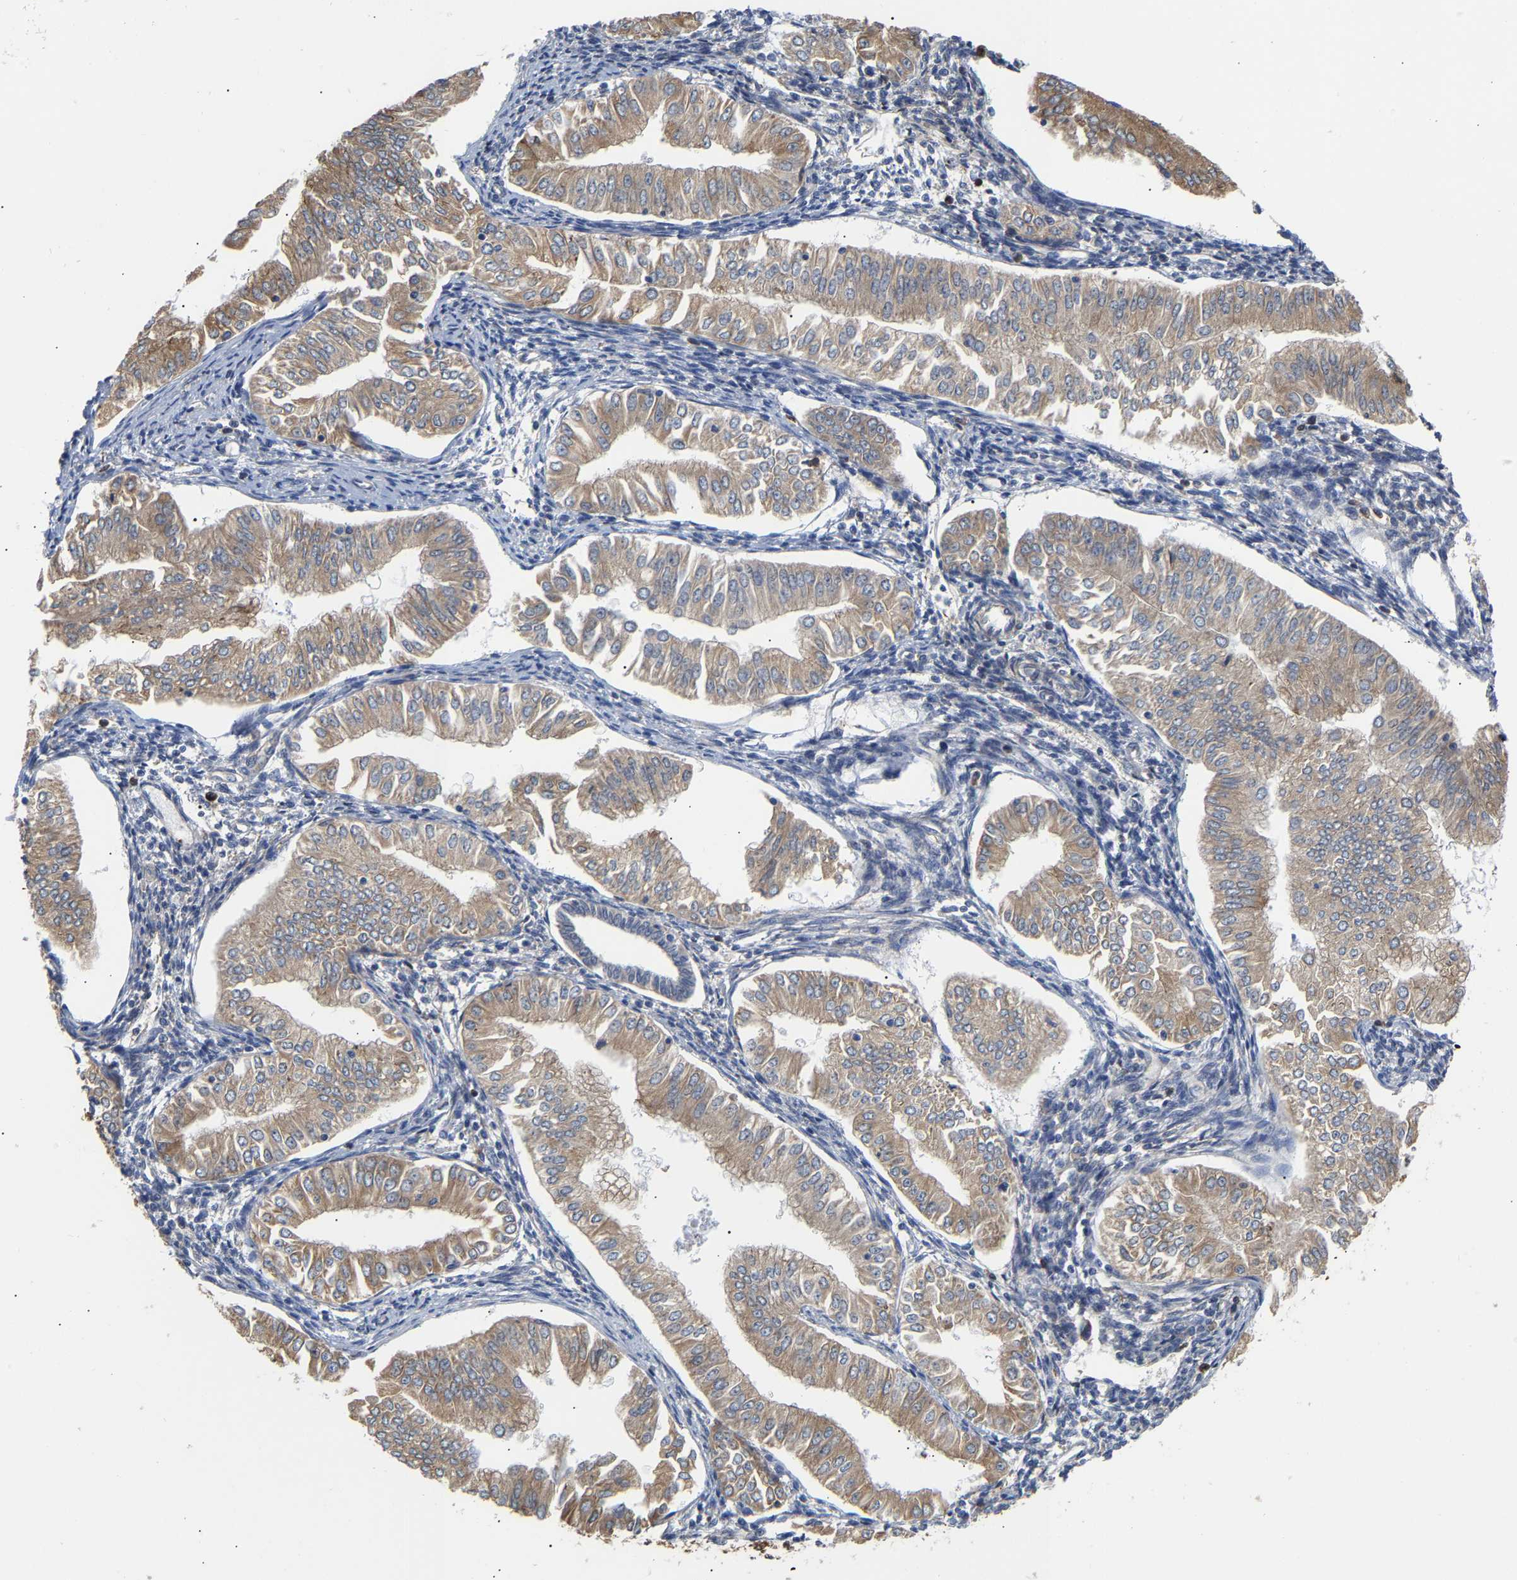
{"staining": {"intensity": "moderate", "quantity": ">75%", "location": "cytoplasmic/membranous"}, "tissue": "endometrial cancer", "cell_type": "Tumor cells", "image_type": "cancer", "snomed": [{"axis": "morphology", "description": "Normal tissue, NOS"}, {"axis": "morphology", "description": "Adenocarcinoma, NOS"}, {"axis": "topography", "description": "Endometrium"}], "caption": "Endometrial adenocarcinoma tissue demonstrates moderate cytoplasmic/membranous staining in about >75% of tumor cells, visualized by immunohistochemistry.", "gene": "ARAP1", "patient": {"sex": "female", "age": 53}}